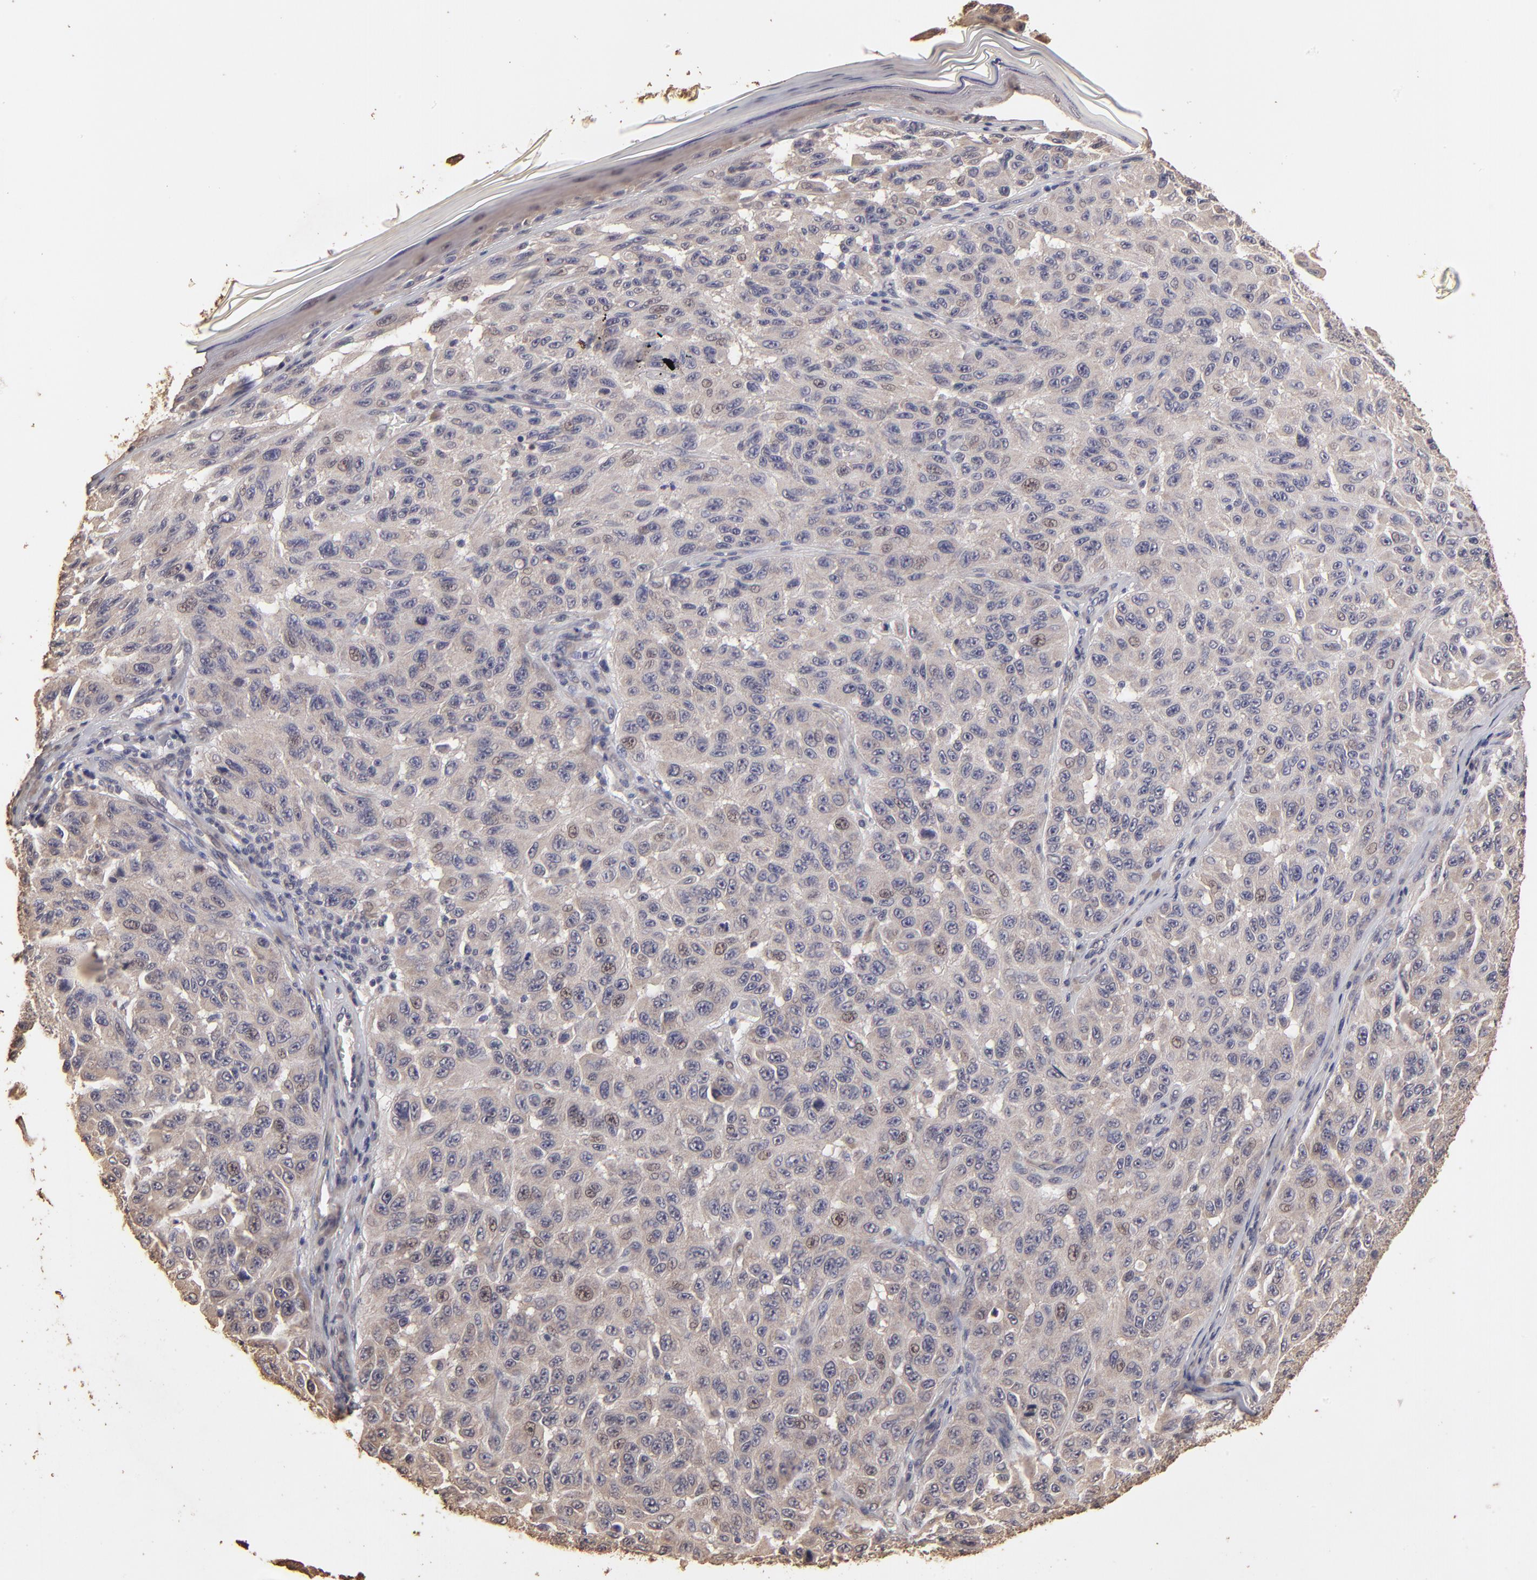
{"staining": {"intensity": "weak", "quantity": "25%-75%", "location": "cytoplasmic/membranous"}, "tissue": "melanoma", "cell_type": "Tumor cells", "image_type": "cancer", "snomed": [{"axis": "morphology", "description": "Malignant melanoma, NOS"}, {"axis": "topography", "description": "Skin"}], "caption": "Protein expression analysis of human malignant melanoma reveals weak cytoplasmic/membranous staining in approximately 25%-75% of tumor cells.", "gene": "OPHN1", "patient": {"sex": "male", "age": 30}}